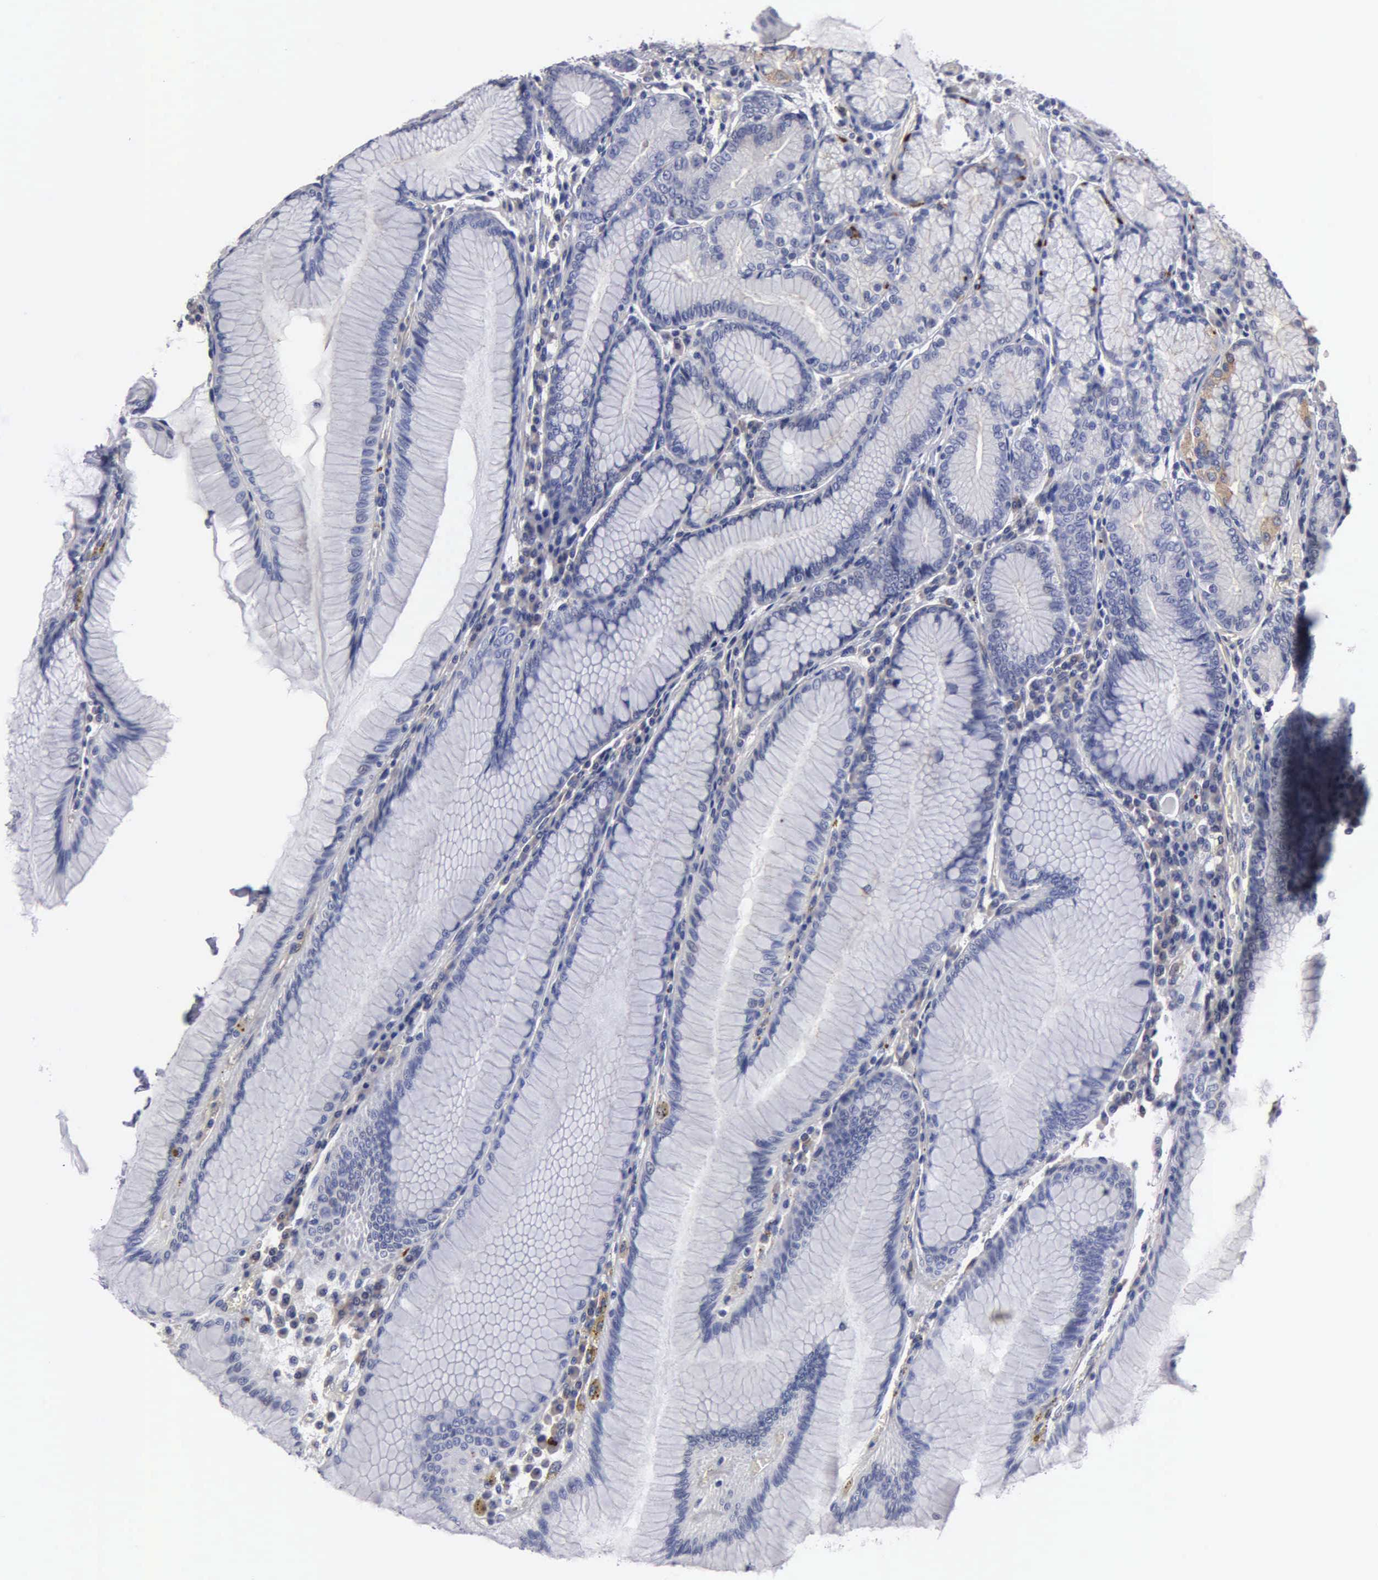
{"staining": {"intensity": "weak", "quantity": "<25%", "location": "cytoplasmic/membranous"}, "tissue": "stomach", "cell_type": "Glandular cells", "image_type": "normal", "snomed": [{"axis": "morphology", "description": "Normal tissue, NOS"}, {"axis": "topography", "description": "Stomach, lower"}], "caption": "The image demonstrates no significant expression in glandular cells of stomach. (Immunohistochemistry (ihc), brightfield microscopy, high magnification).", "gene": "RDX", "patient": {"sex": "female", "age": 93}}